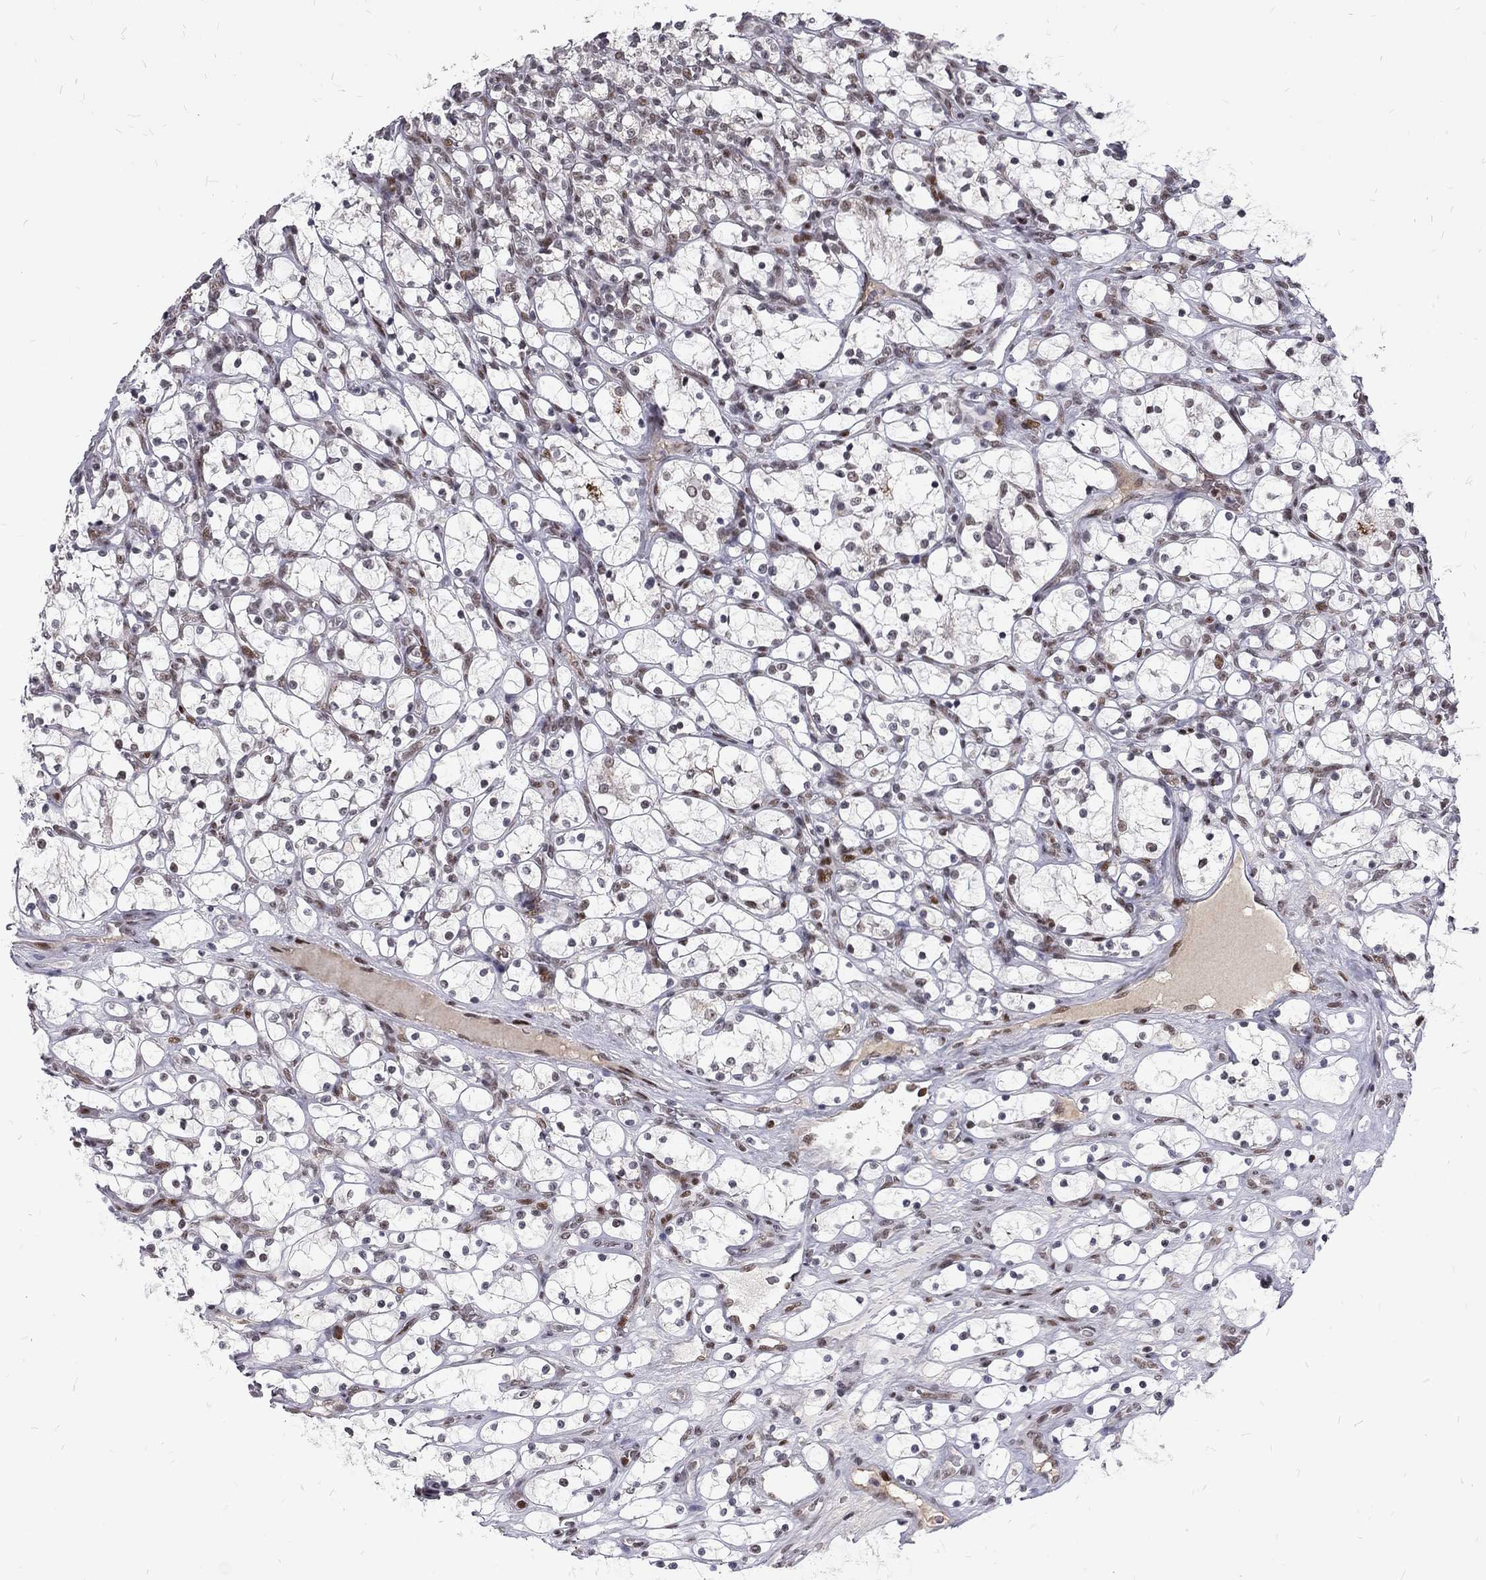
{"staining": {"intensity": "negative", "quantity": "none", "location": "none"}, "tissue": "renal cancer", "cell_type": "Tumor cells", "image_type": "cancer", "snomed": [{"axis": "morphology", "description": "Adenocarcinoma, NOS"}, {"axis": "topography", "description": "Kidney"}], "caption": "IHC of renal cancer displays no staining in tumor cells.", "gene": "TCEAL1", "patient": {"sex": "female", "age": 69}}